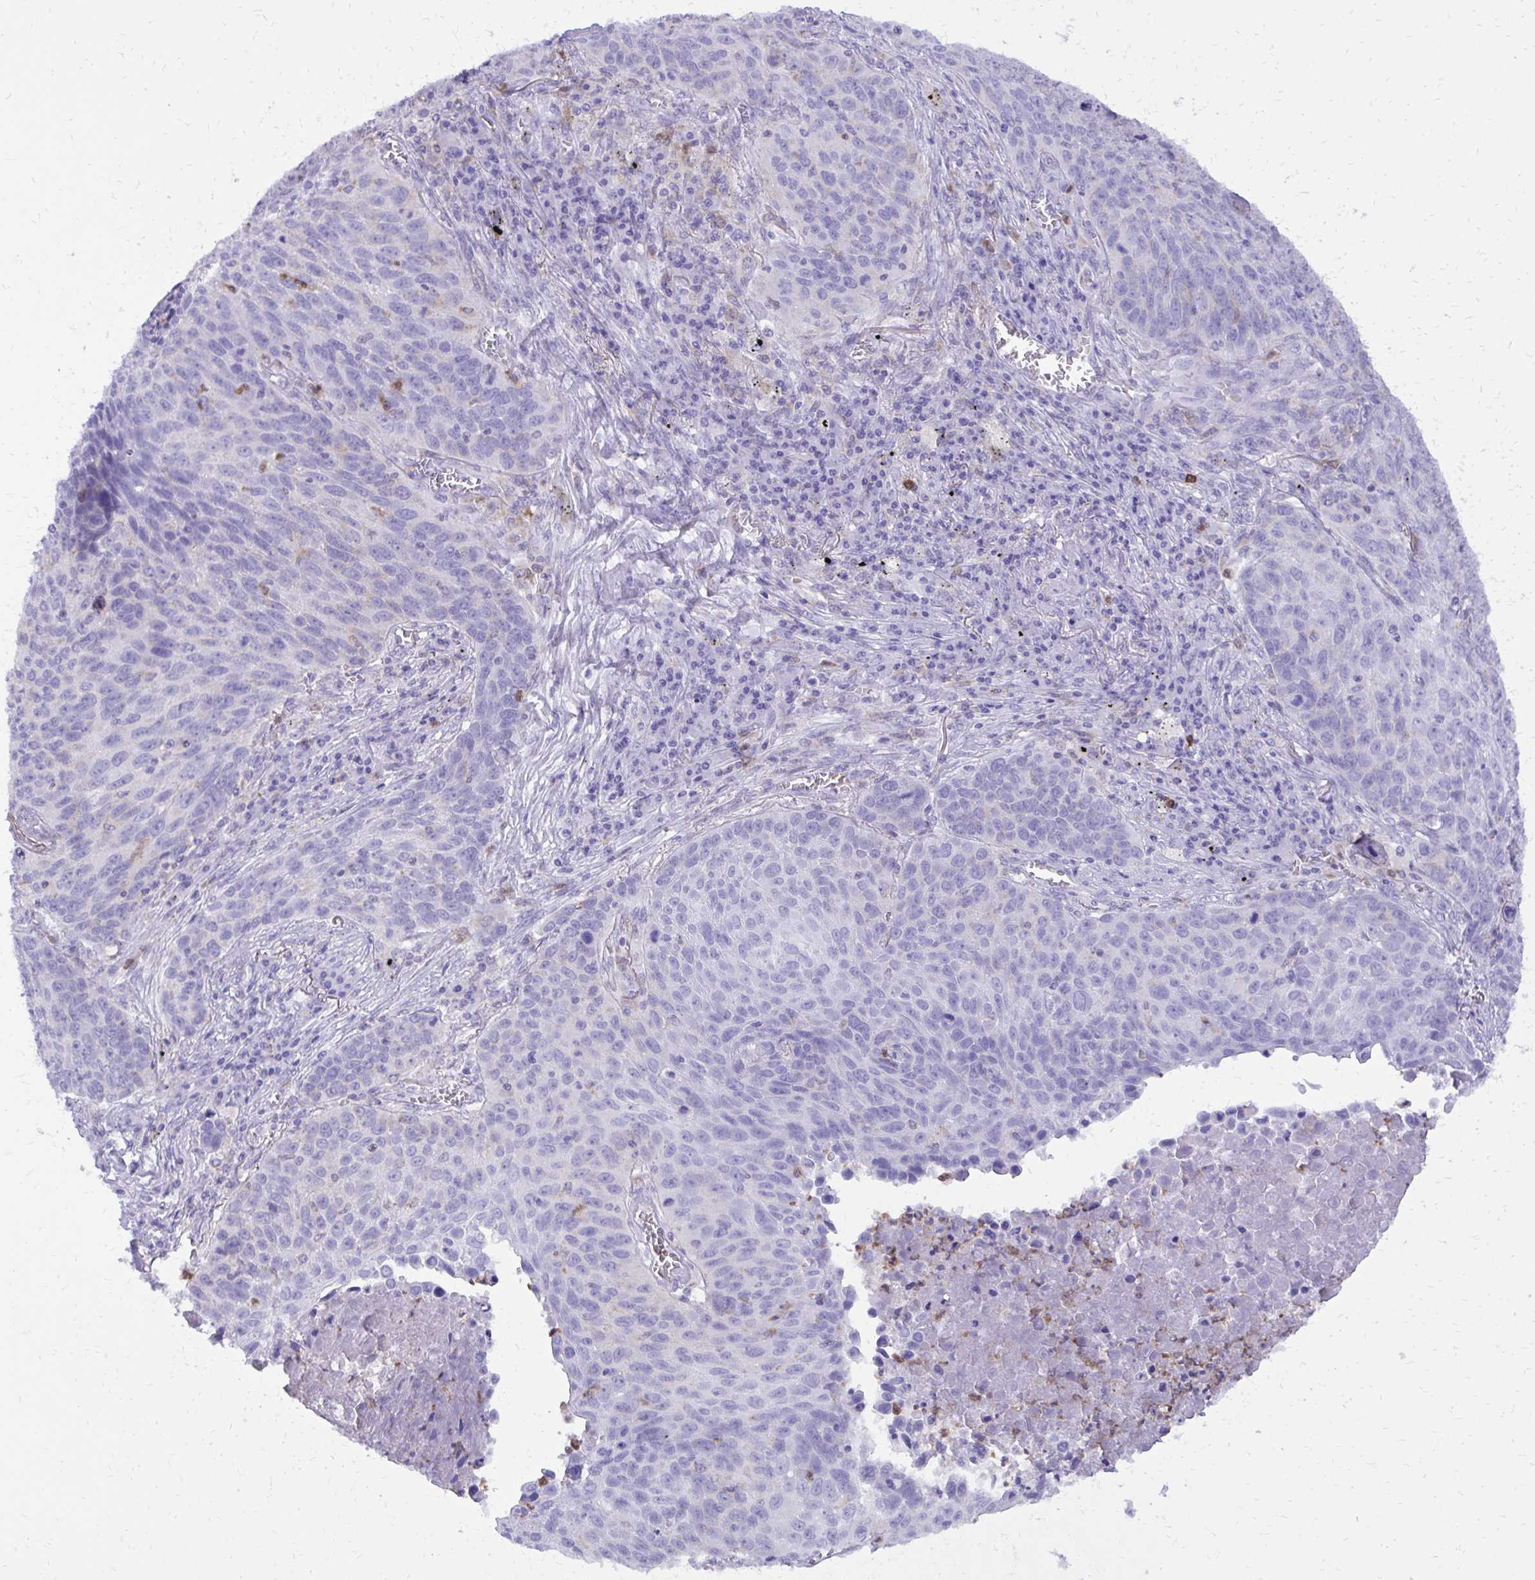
{"staining": {"intensity": "negative", "quantity": "none", "location": "none"}, "tissue": "lung cancer", "cell_type": "Tumor cells", "image_type": "cancer", "snomed": [{"axis": "morphology", "description": "Squamous cell carcinoma, NOS"}, {"axis": "topography", "description": "Lung"}], "caption": "Micrograph shows no protein positivity in tumor cells of lung cancer tissue.", "gene": "CAT", "patient": {"sex": "male", "age": 78}}